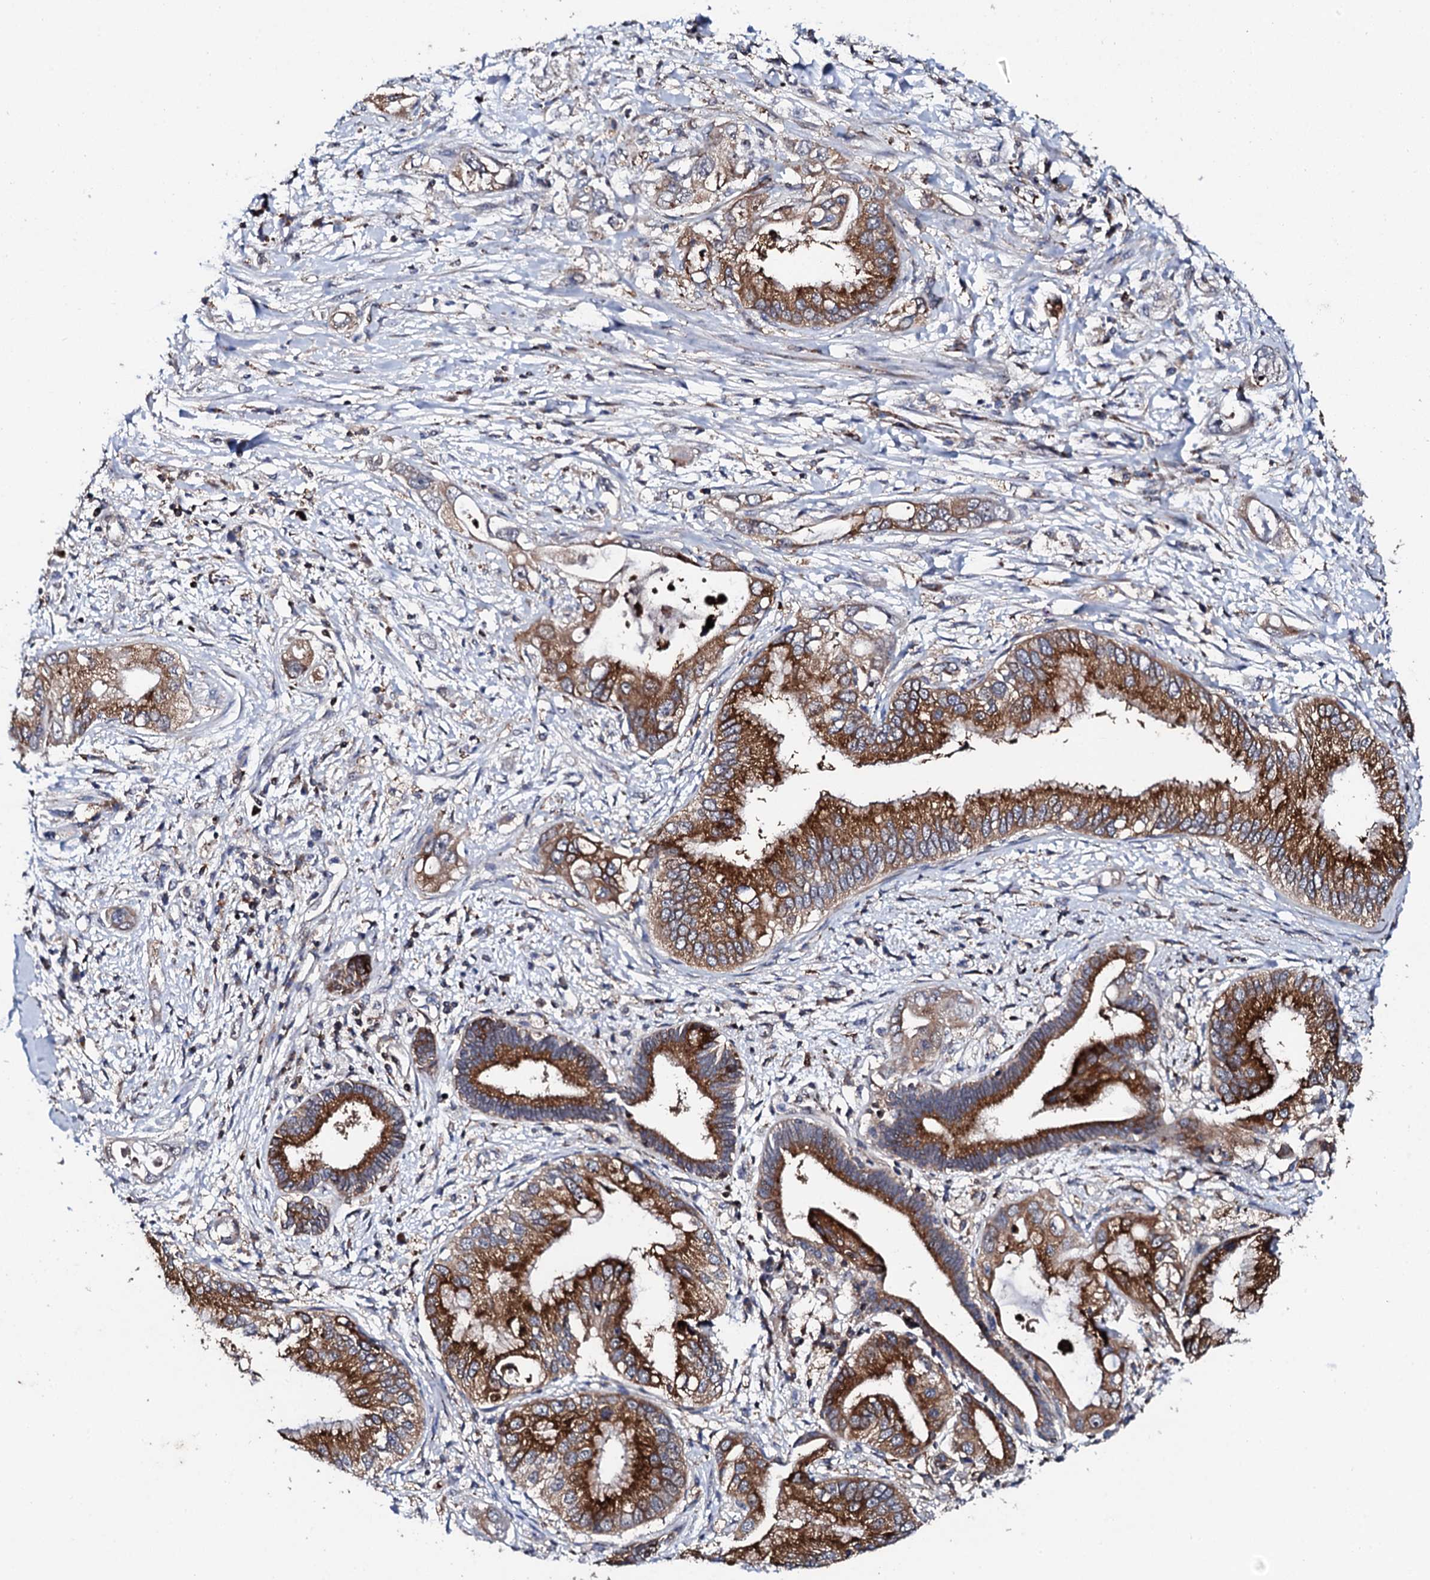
{"staining": {"intensity": "strong", "quantity": ">75%", "location": "cytoplasmic/membranous"}, "tissue": "pancreatic cancer", "cell_type": "Tumor cells", "image_type": "cancer", "snomed": [{"axis": "morphology", "description": "Inflammation, NOS"}, {"axis": "morphology", "description": "Adenocarcinoma, NOS"}, {"axis": "topography", "description": "Pancreas"}], "caption": "Immunohistochemical staining of human adenocarcinoma (pancreatic) demonstrates high levels of strong cytoplasmic/membranous expression in approximately >75% of tumor cells.", "gene": "GTPBP4", "patient": {"sex": "female", "age": 56}}